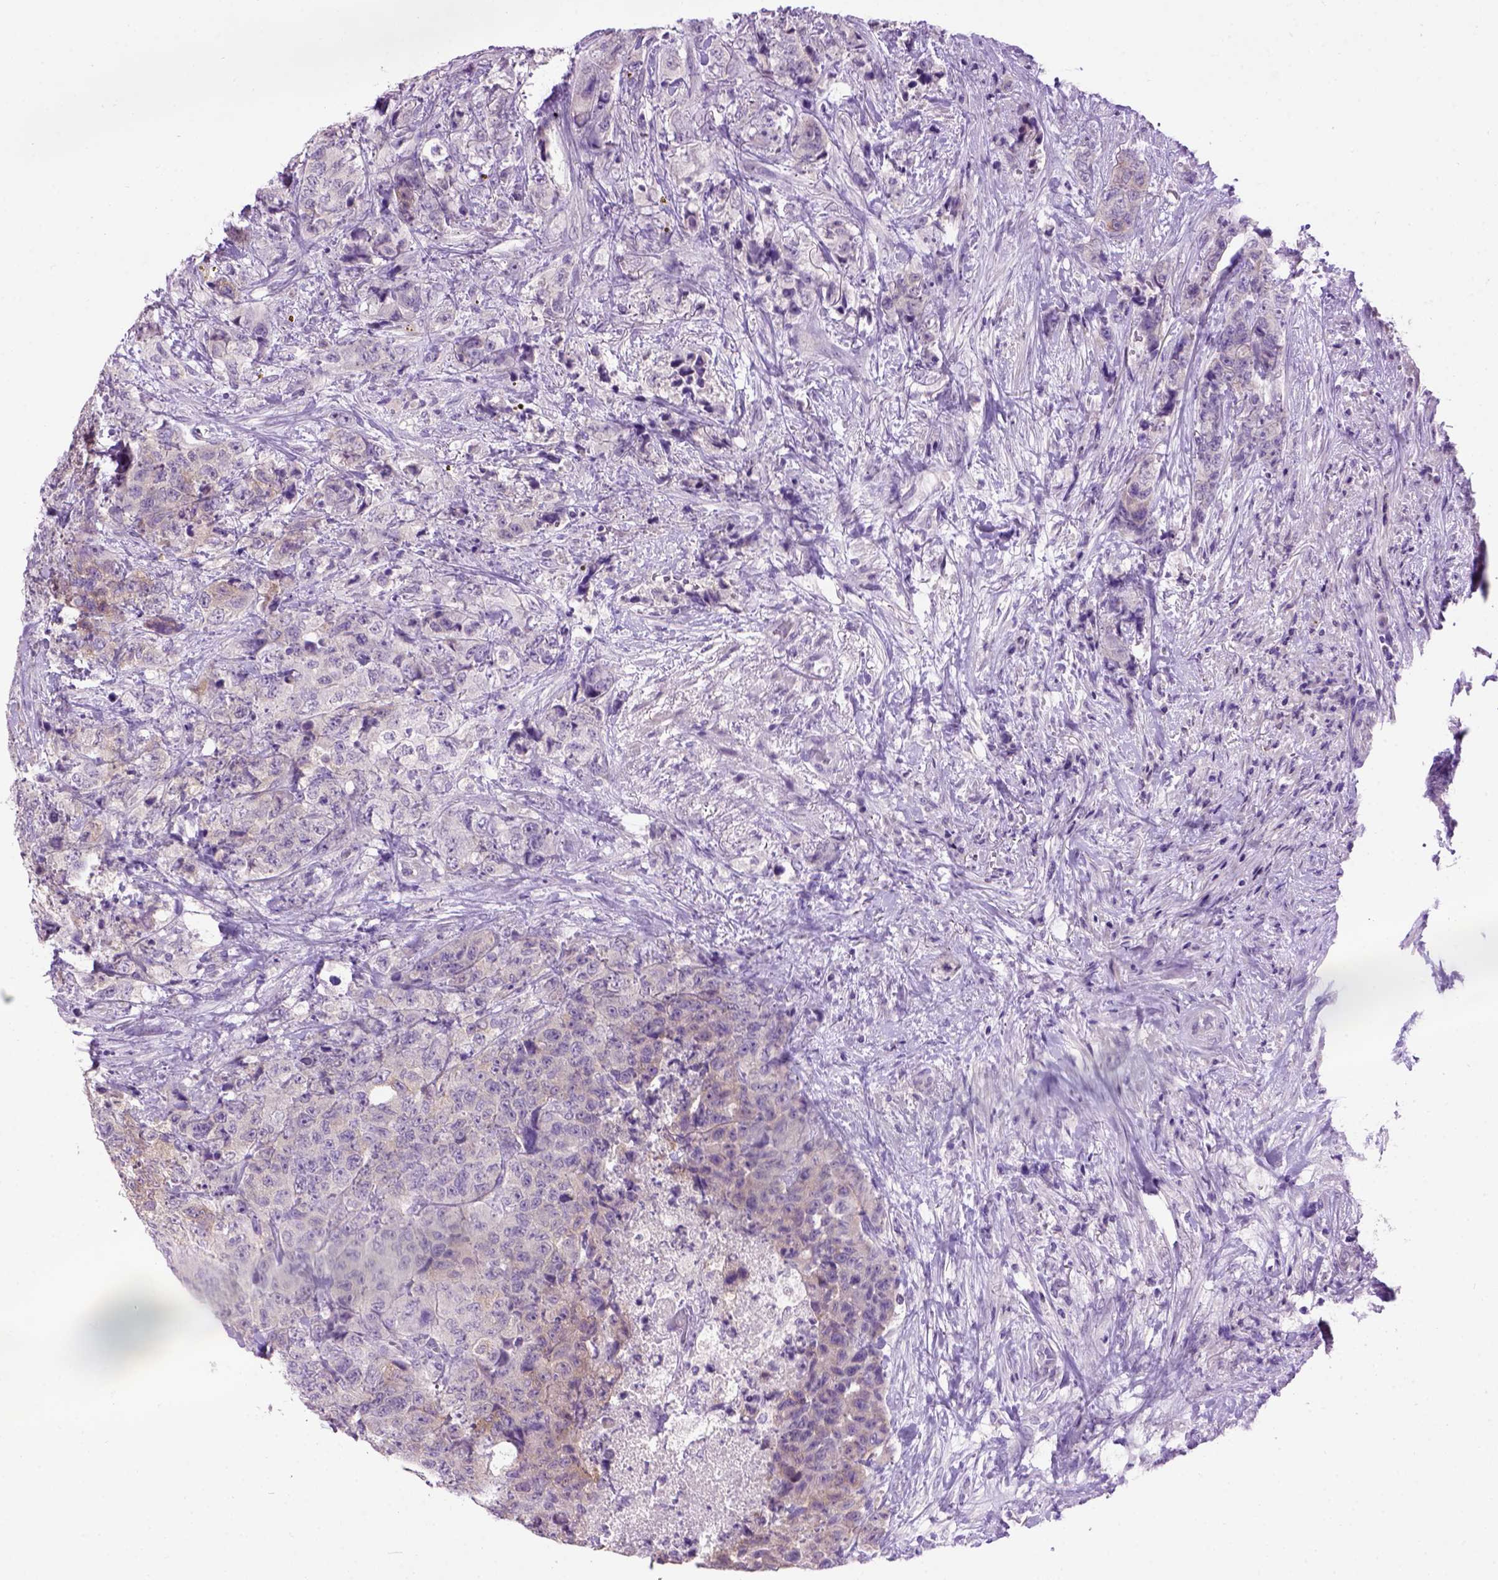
{"staining": {"intensity": "weak", "quantity": "<25%", "location": "cytoplasmic/membranous"}, "tissue": "urothelial cancer", "cell_type": "Tumor cells", "image_type": "cancer", "snomed": [{"axis": "morphology", "description": "Urothelial carcinoma, High grade"}, {"axis": "topography", "description": "Urinary bladder"}], "caption": "Immunohistochemistry image of neoplastic tissue: urothelial carcinoma (high-grade) stained with DAB exhibits no significant protein positivity in tumor cells.", "gene": "MAPT", "patient": {"sex": "female", "age": 78}}